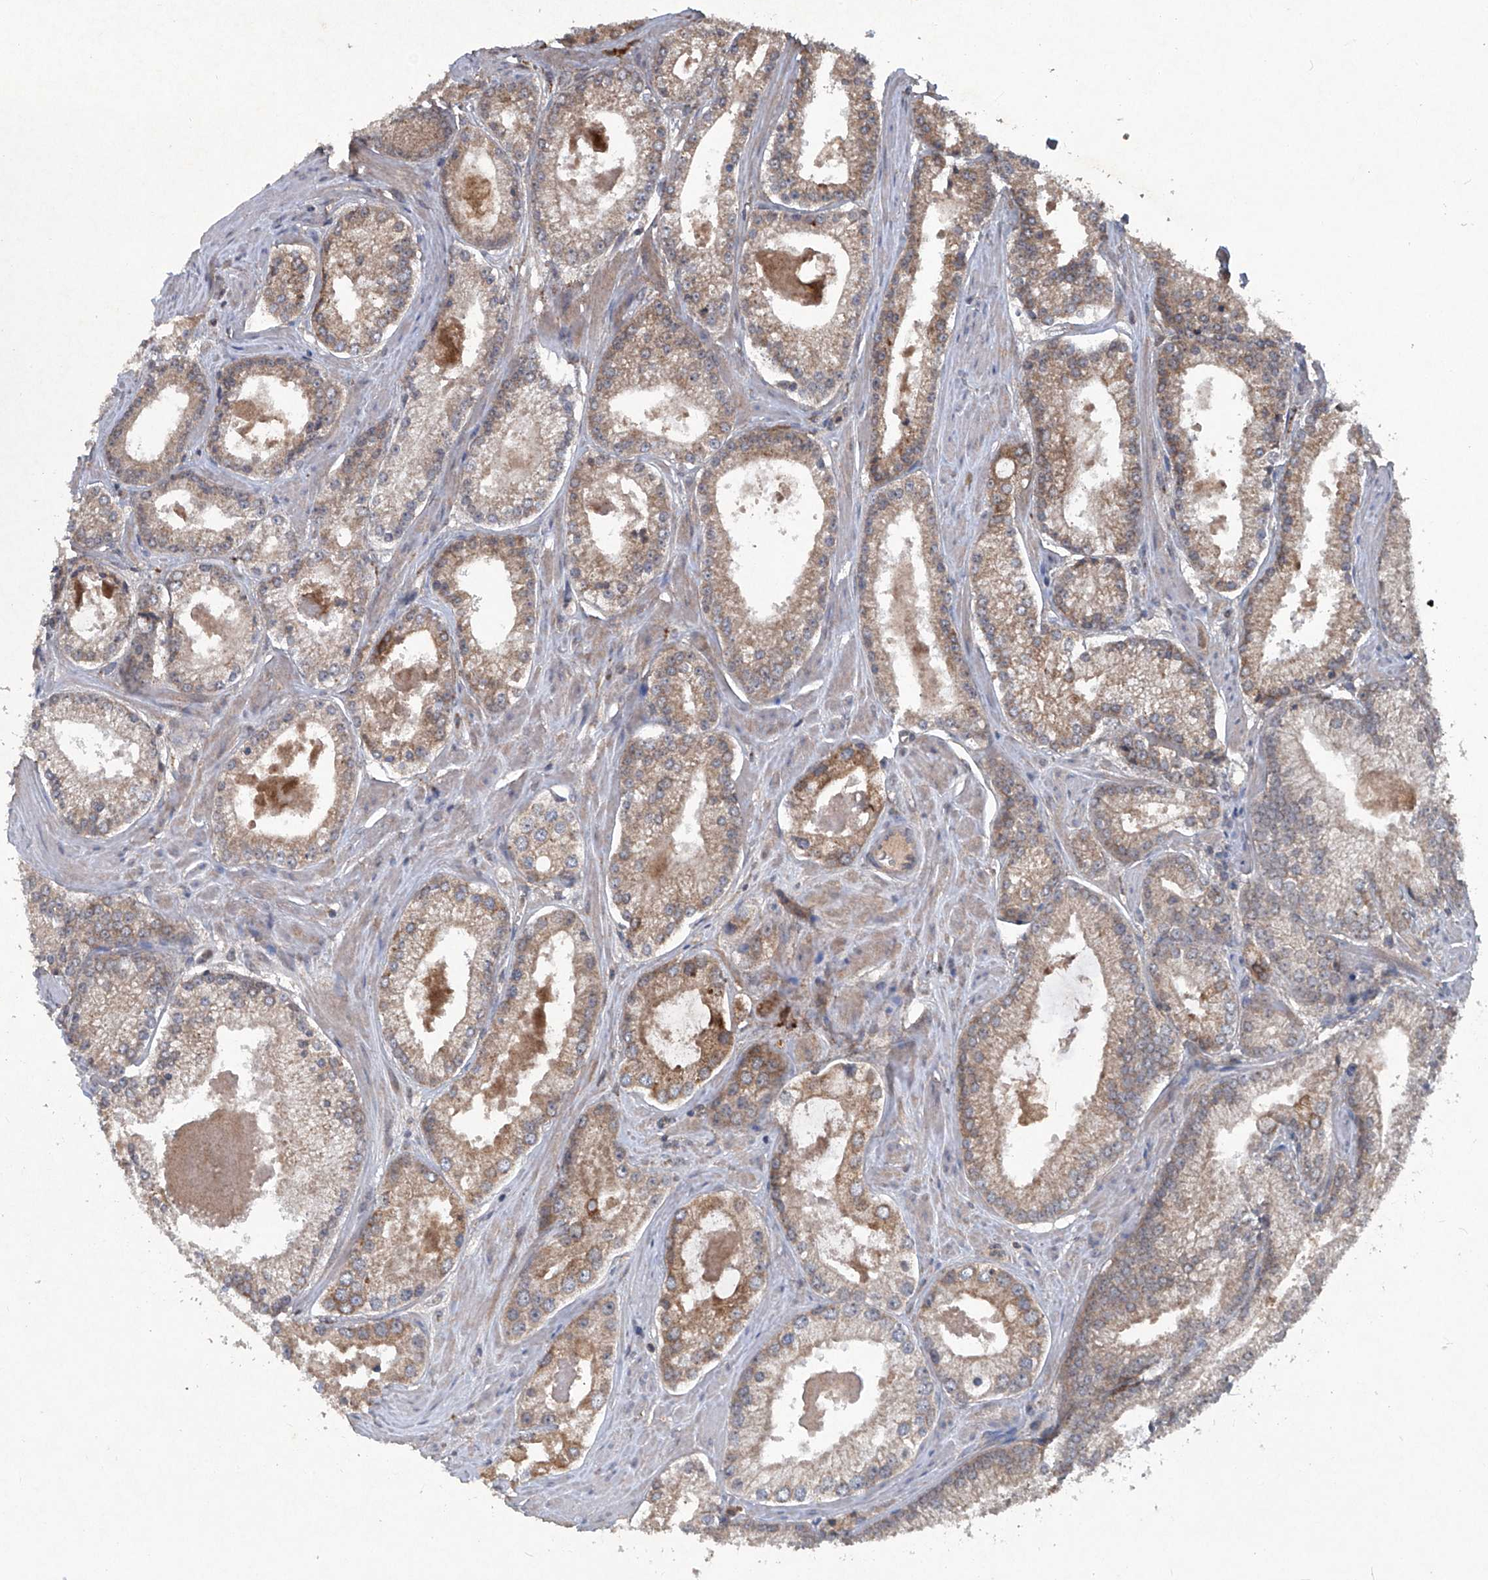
{"staining": {"intensity": "weak", "quantity": ">75%", "location": "cytoplasmic/membranous"}, "tissue": "prostate cancer", "cell_type": "Tumor cells", "image_type": "cancer", "snomed": [{"axis": "morphology", "description": "Adenocarcinoma, Low grade"}, {"axis": "topography", "description": "Prostate"}], "caption": "Weak cytoplasmic/membranous expression is appreciated in about >75% of tumor cells in prostate cancer.", "gene": "SUMF2", "patient": {"sex": "male", "age": 54}}